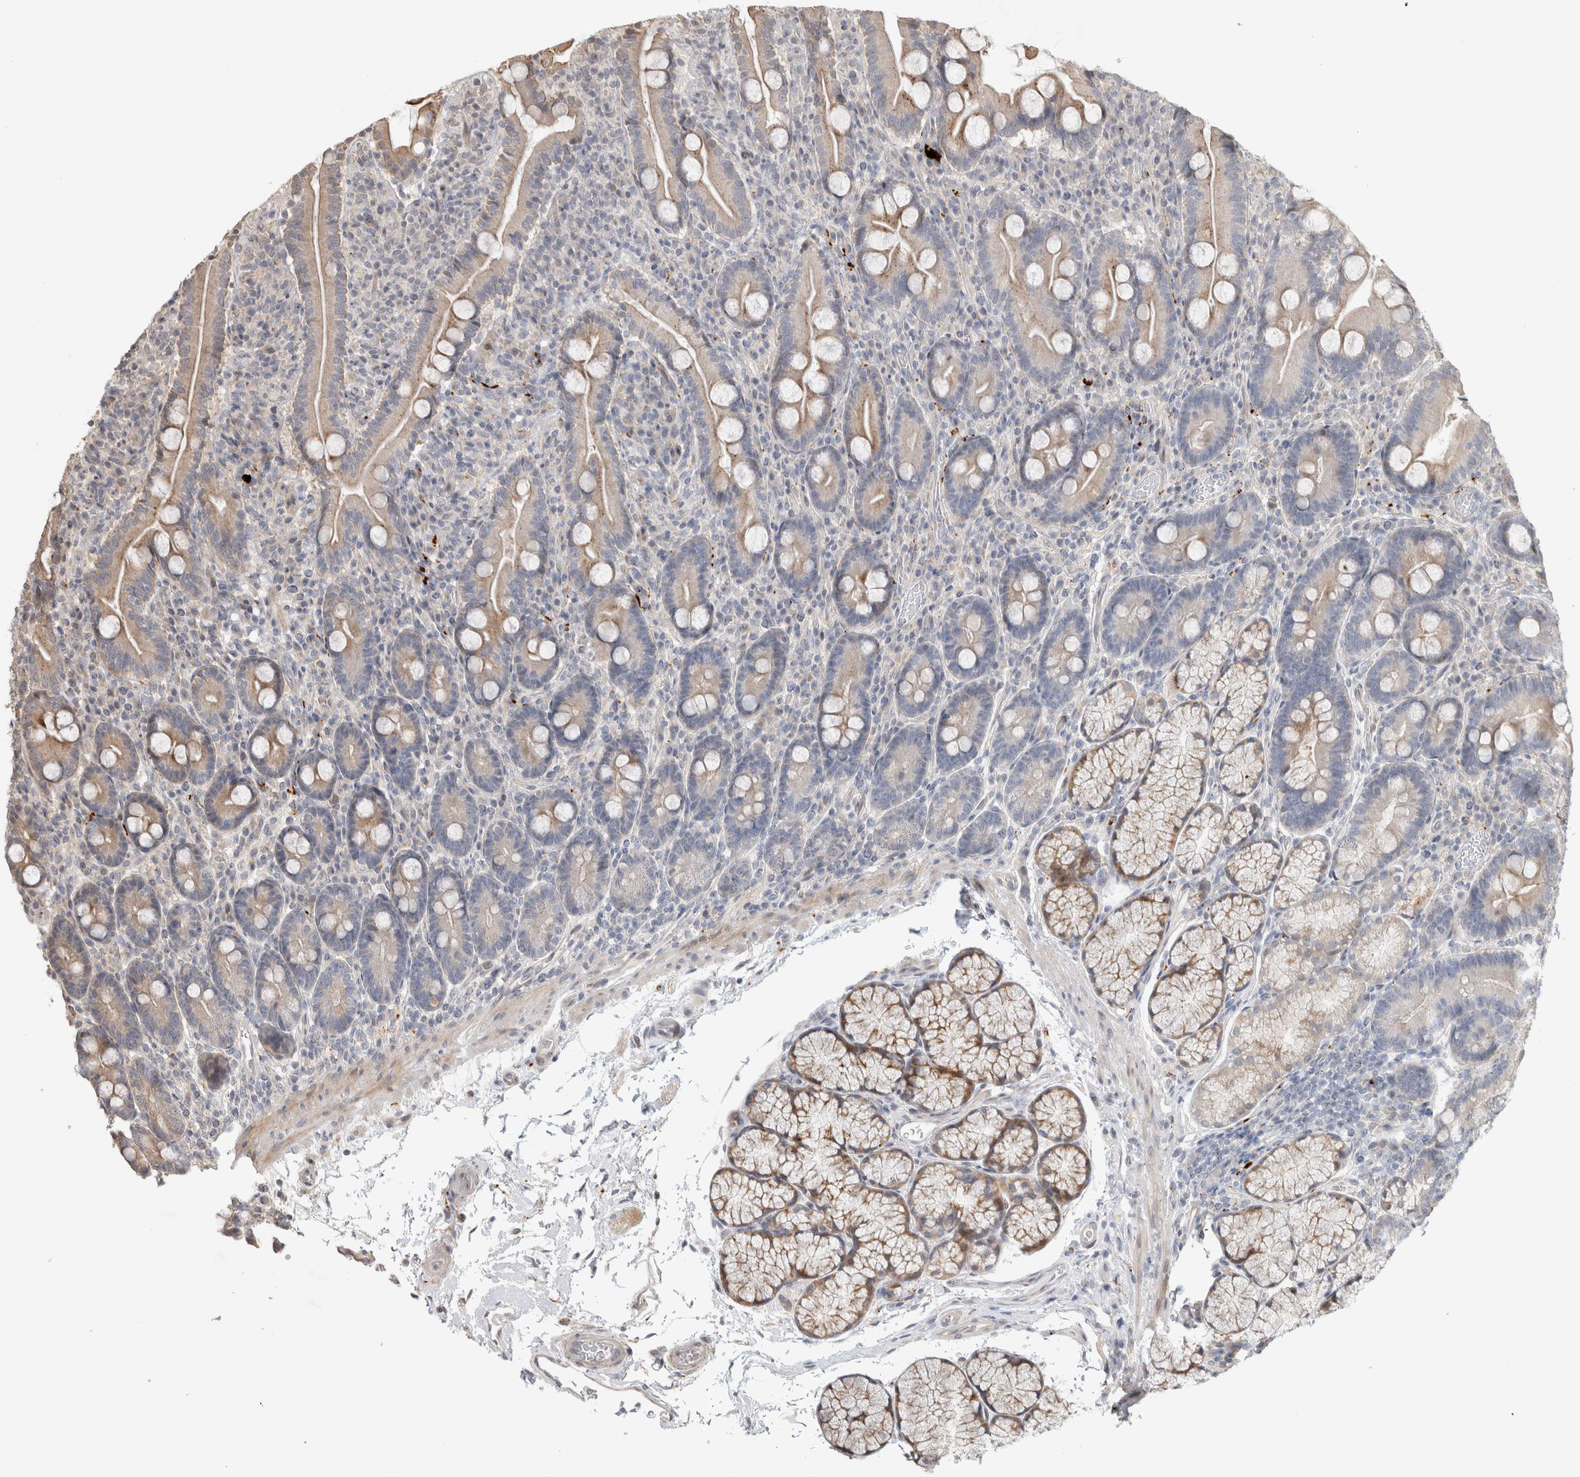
{"staining": {"intensity": "moderate", "quantity": "25%-75%", "location": "cytoplasmic/membranous"}, "tissue": "duodenum", "cell_type": "Glandular cells", "image_type": "normal", "snomed": [{"axis": "morphology", "description": "Normal tissue, NOS"}, {"axis": "topography", "description": "Duodenum"}], "caption": "Moderate cytoplasmic/membranous expression for a protein is present in approximately 25%-75% of glandular cells of unremarkable duodenum using immunohistochemistry.", "gene": "PITPNC1", "patient": {"sex": "male", "age": 35}}